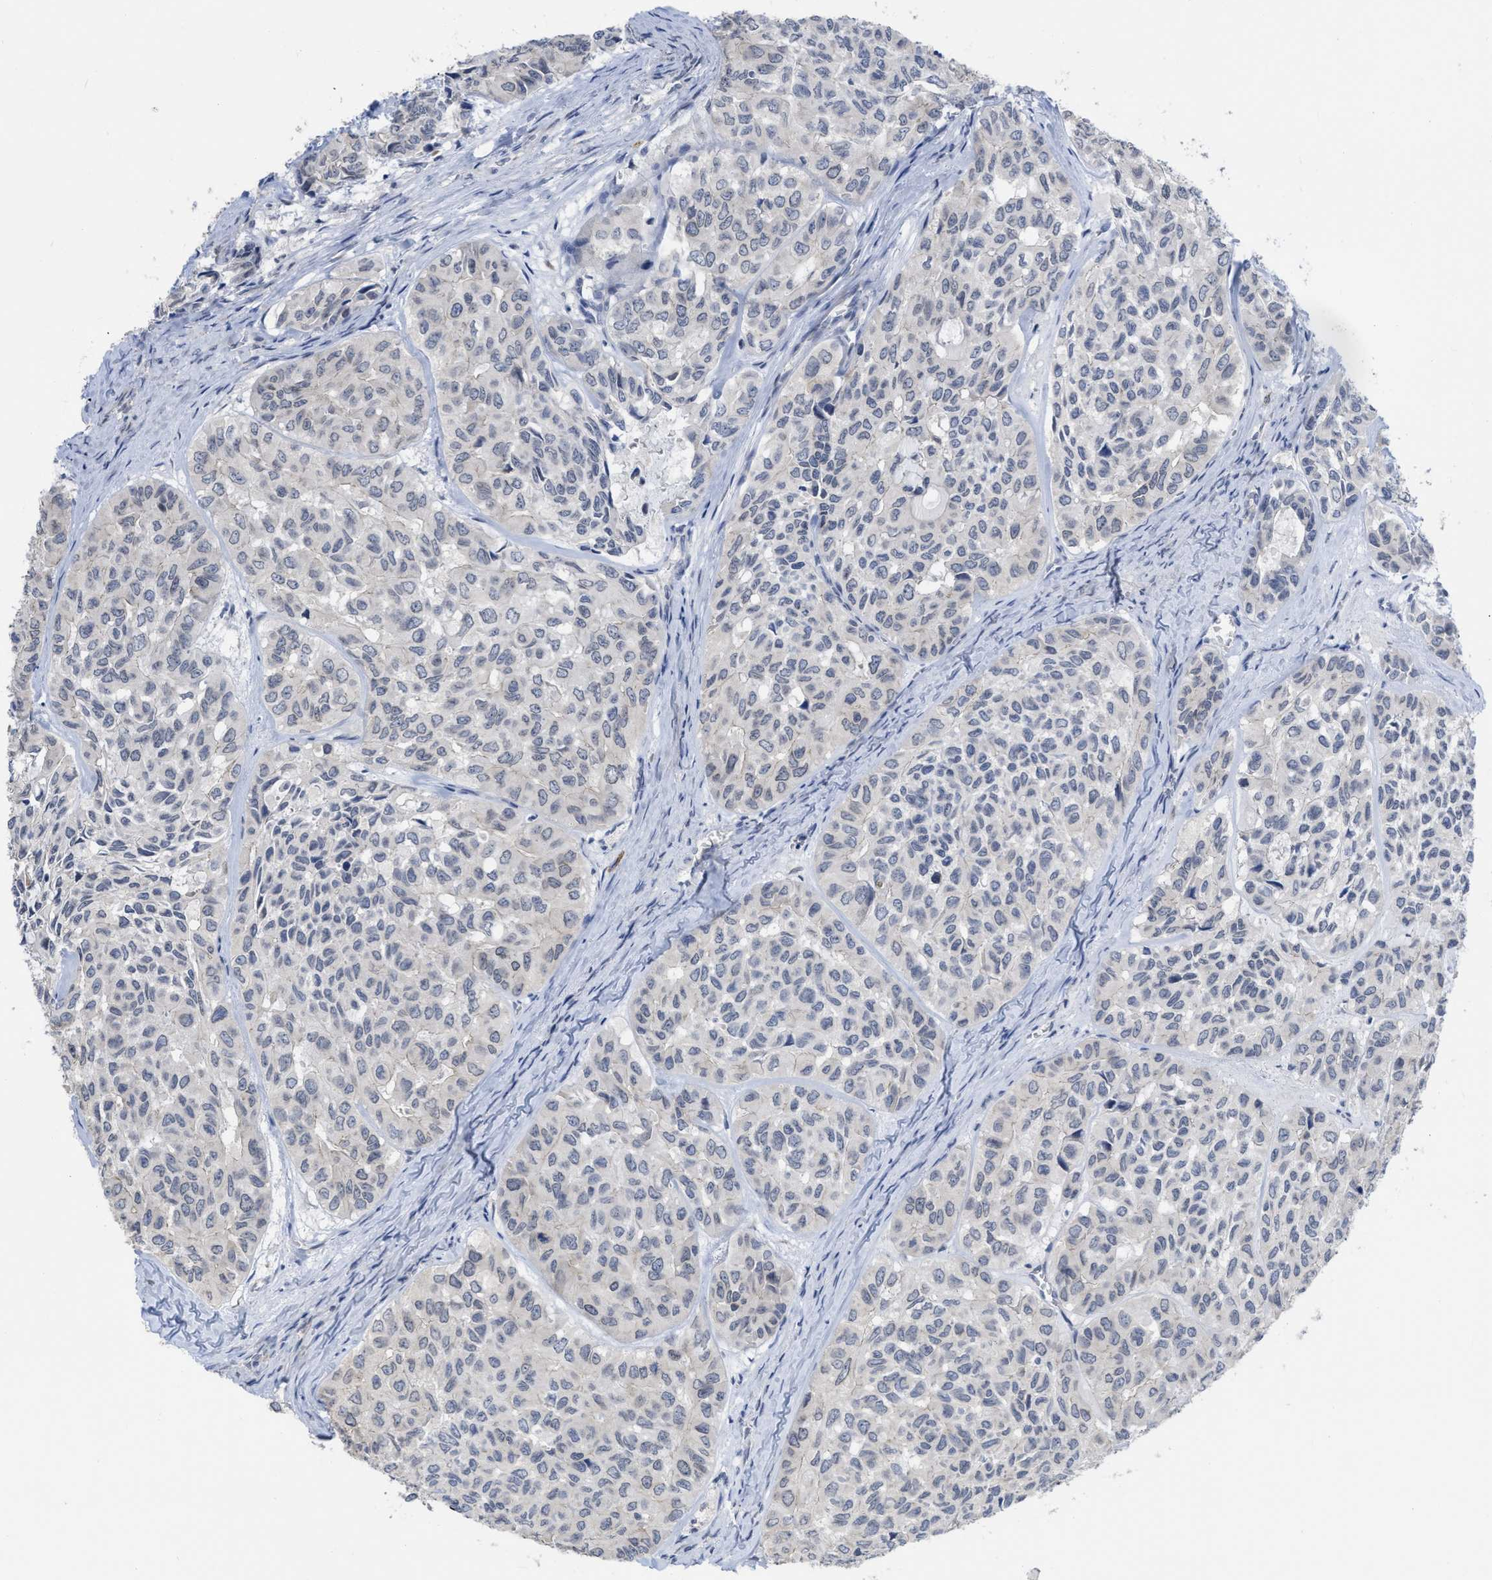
{"staining": {"intensity": "negative", "quantity": "none", "location": "none"}, "tissue": "head and neck cancer", "cell_type": "Tumor cells", "image_type": "cancer", "snomed": [{"axis": "morphology", "description": "Adenocarcinoma, NOS"}, {"axis": "topography", "description": "Salivary gland, NOS"}, {"axis": "topography", "description": "Head-Neck"}], "caption": "The image demonstrates no staining of tumor cells in head and neck cancer.", "gene": "ACKR1", "patient": {"sex": "female", "age": 76}}